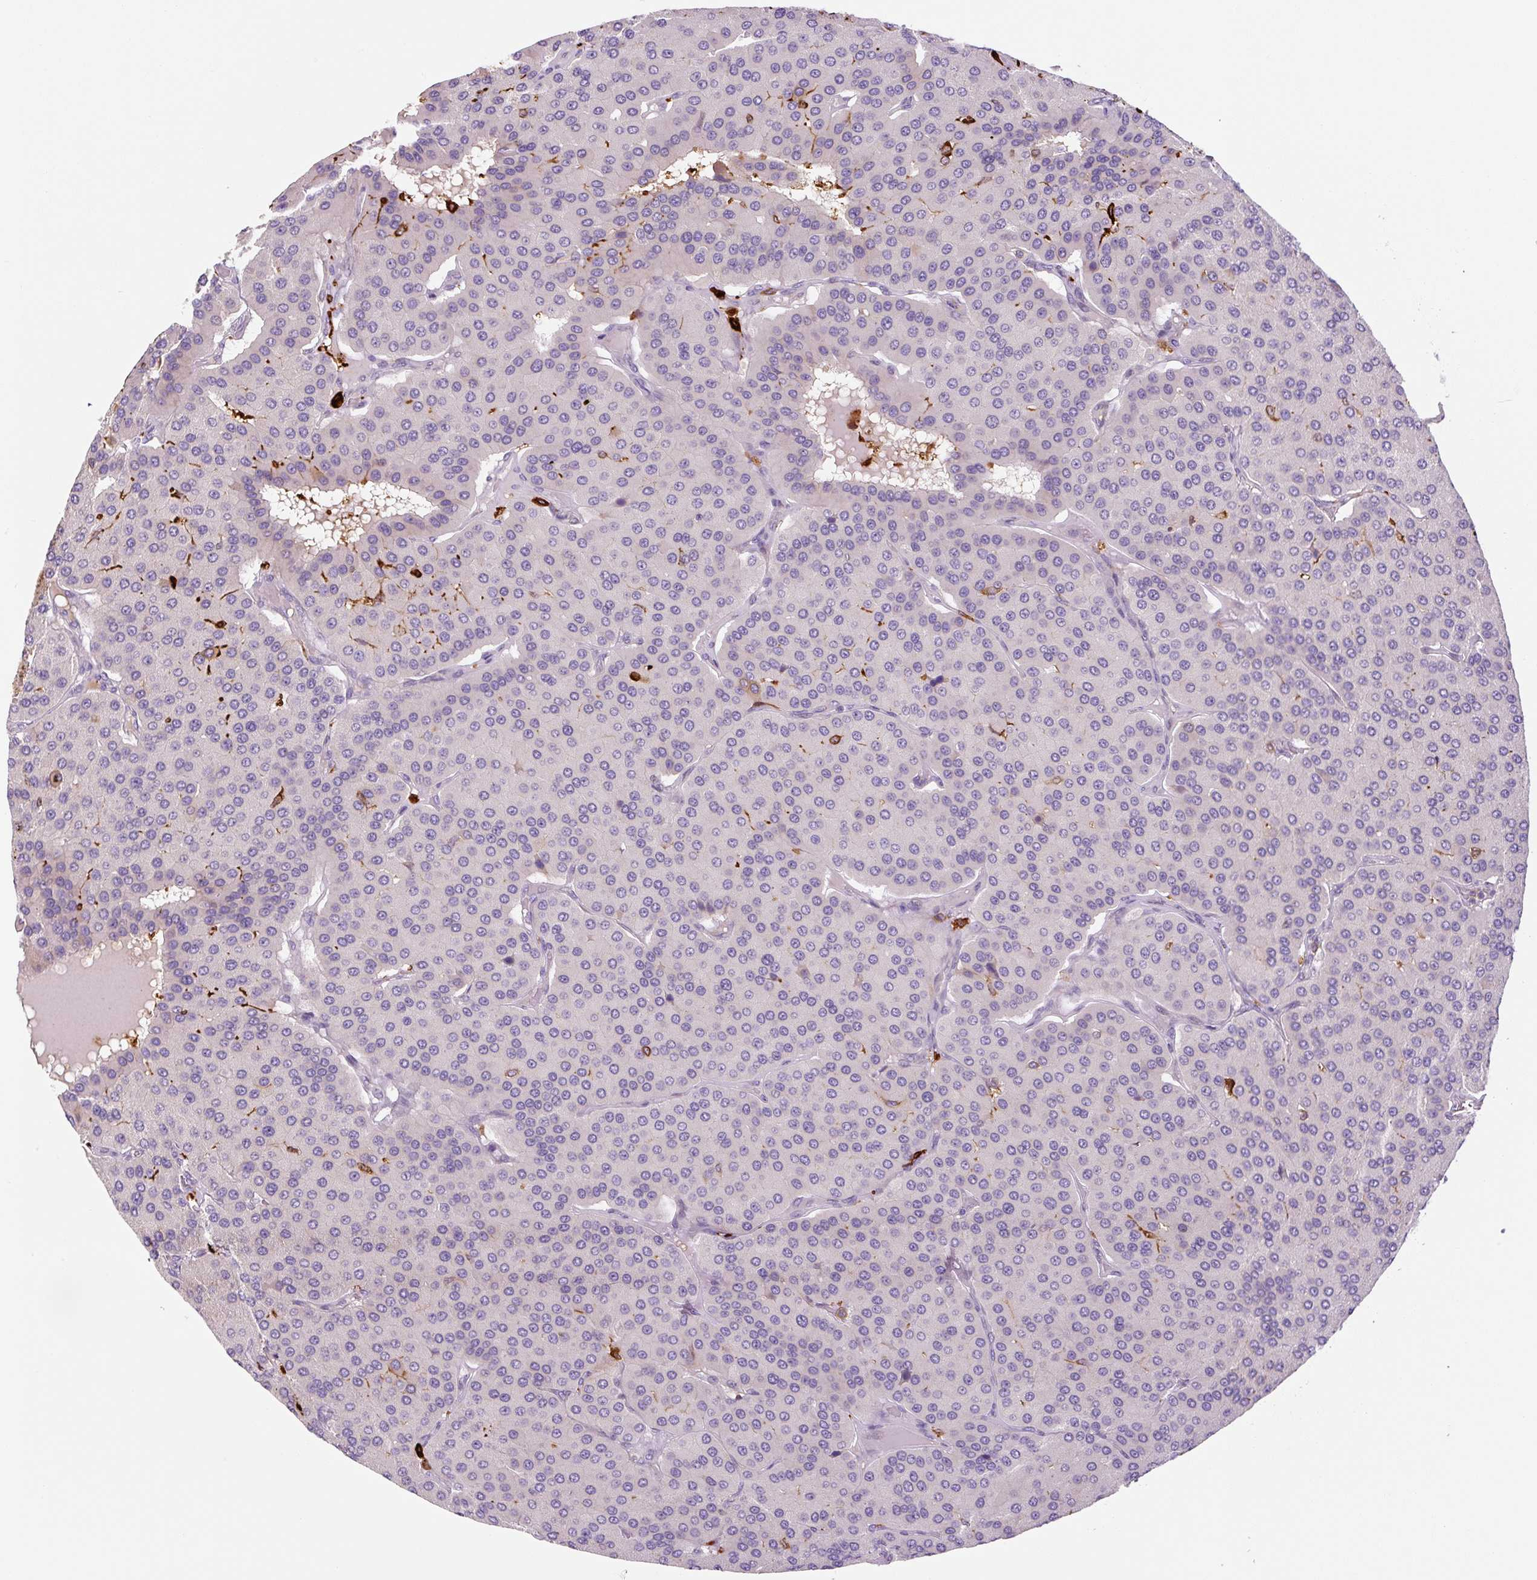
{"staining": {"intensity": "negative", "quantity": "none", "location": "none"}, "tissue": "parathyroid gland", "cell_type": "Glandular cells", "image_type": "normal", "snomed": [{"axis": "morphology", "description": "Normal tissue, NOS"}, {"axis": "morphology", "description": "Adenoma, NOS"}, {"axis": "topography", "description": "Parathyroid gland"}], "caption": "The IHC photomicrograph has no significant expression in glandular cells of parathyroid gland.", "gene": "FUT10", "patient": {"sex": "female", "age": 86}}